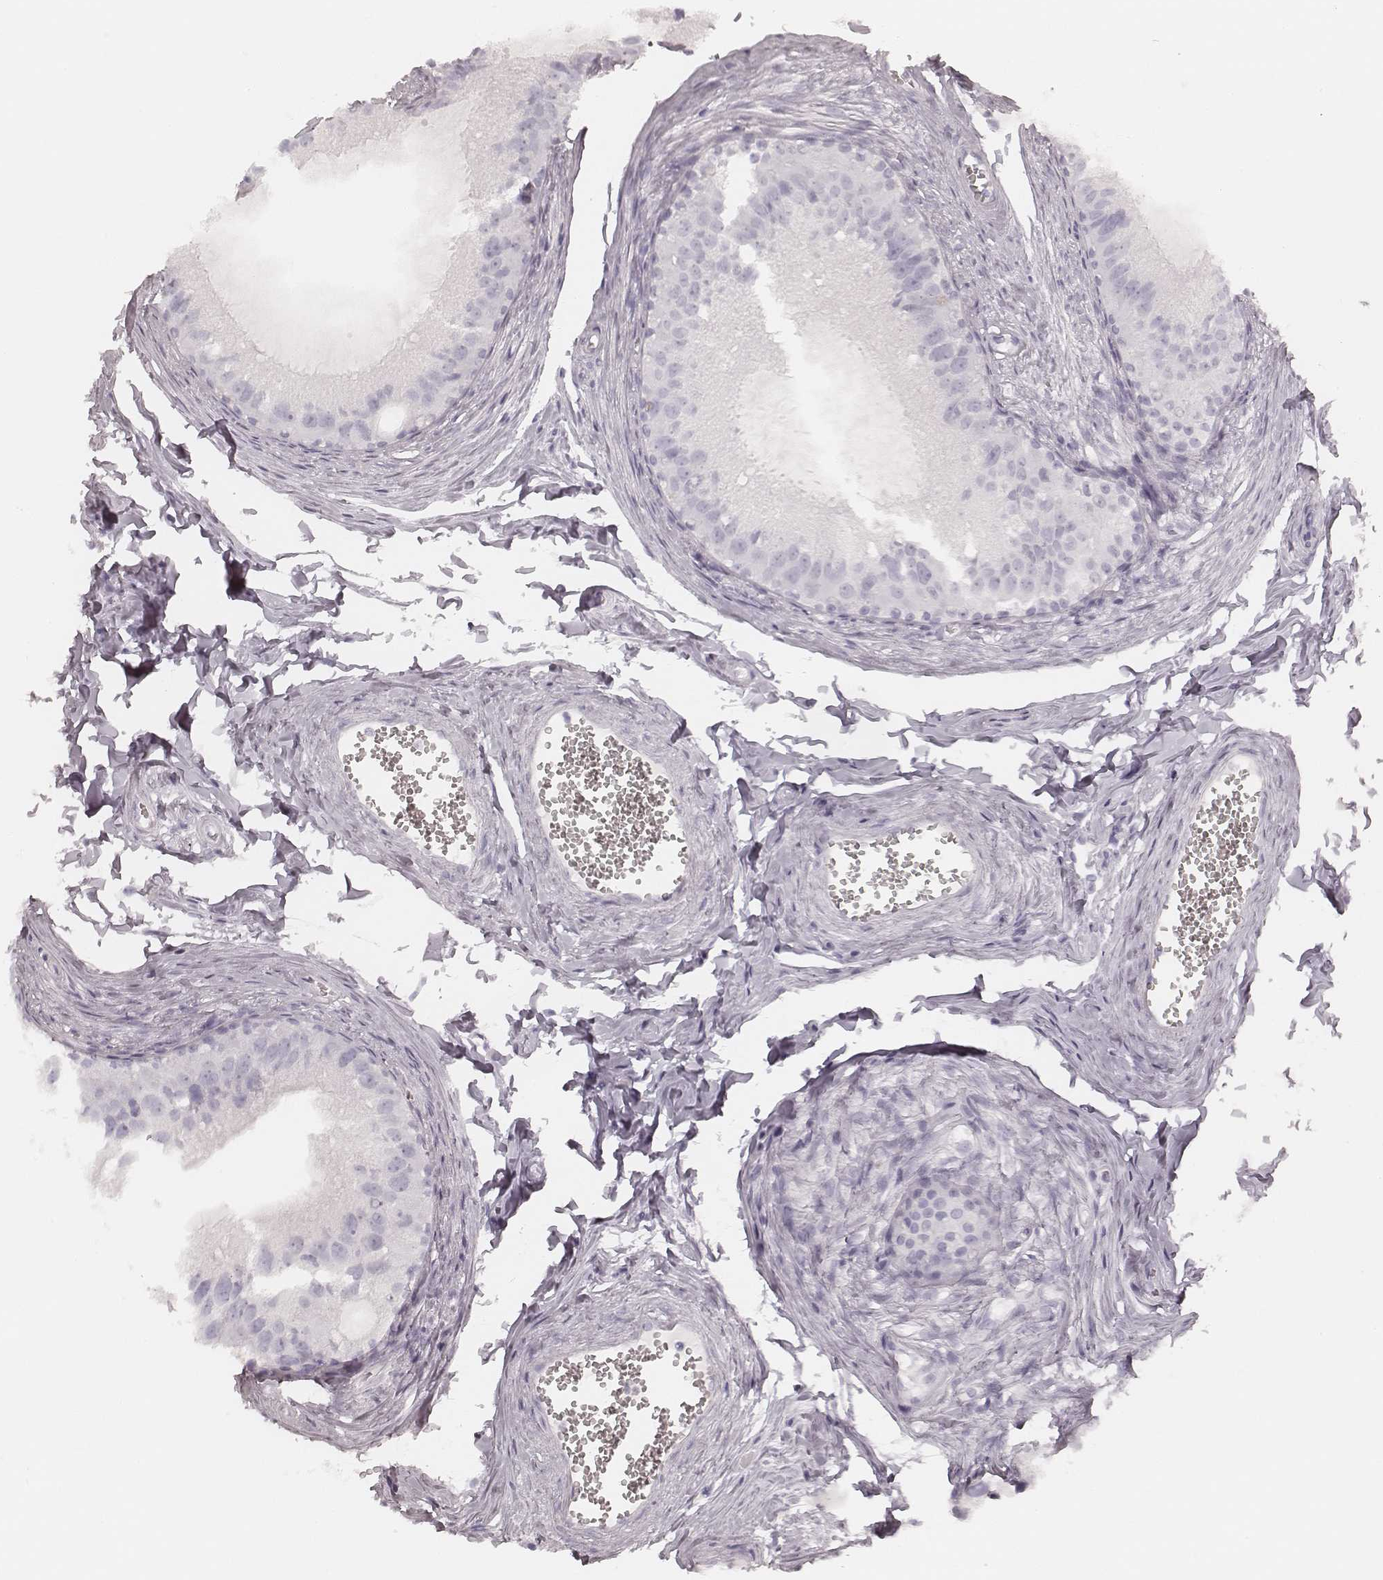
{"staining": {"intensity": "negative", "quantity": "none", "location": "none"}, "tissue": "epididymis", "cell_type": "Glandular cells", "image_type": "normal", "snomed": [{"axis": "morphology", "description": "Normal tissue, NOS"}, {"axis": "topography", "description": "Epididymis"}], "caption": "Immunohistochemistry (IHC) image of unremarkable human epididymis stained for a protein (brown), which displays no positivity in glandular cells. (Immunohistochemistry (IHC), brightfield microscopy, high magnification).", "gene": "KRT72", "patient": {"sex": "male", "age": 45}}